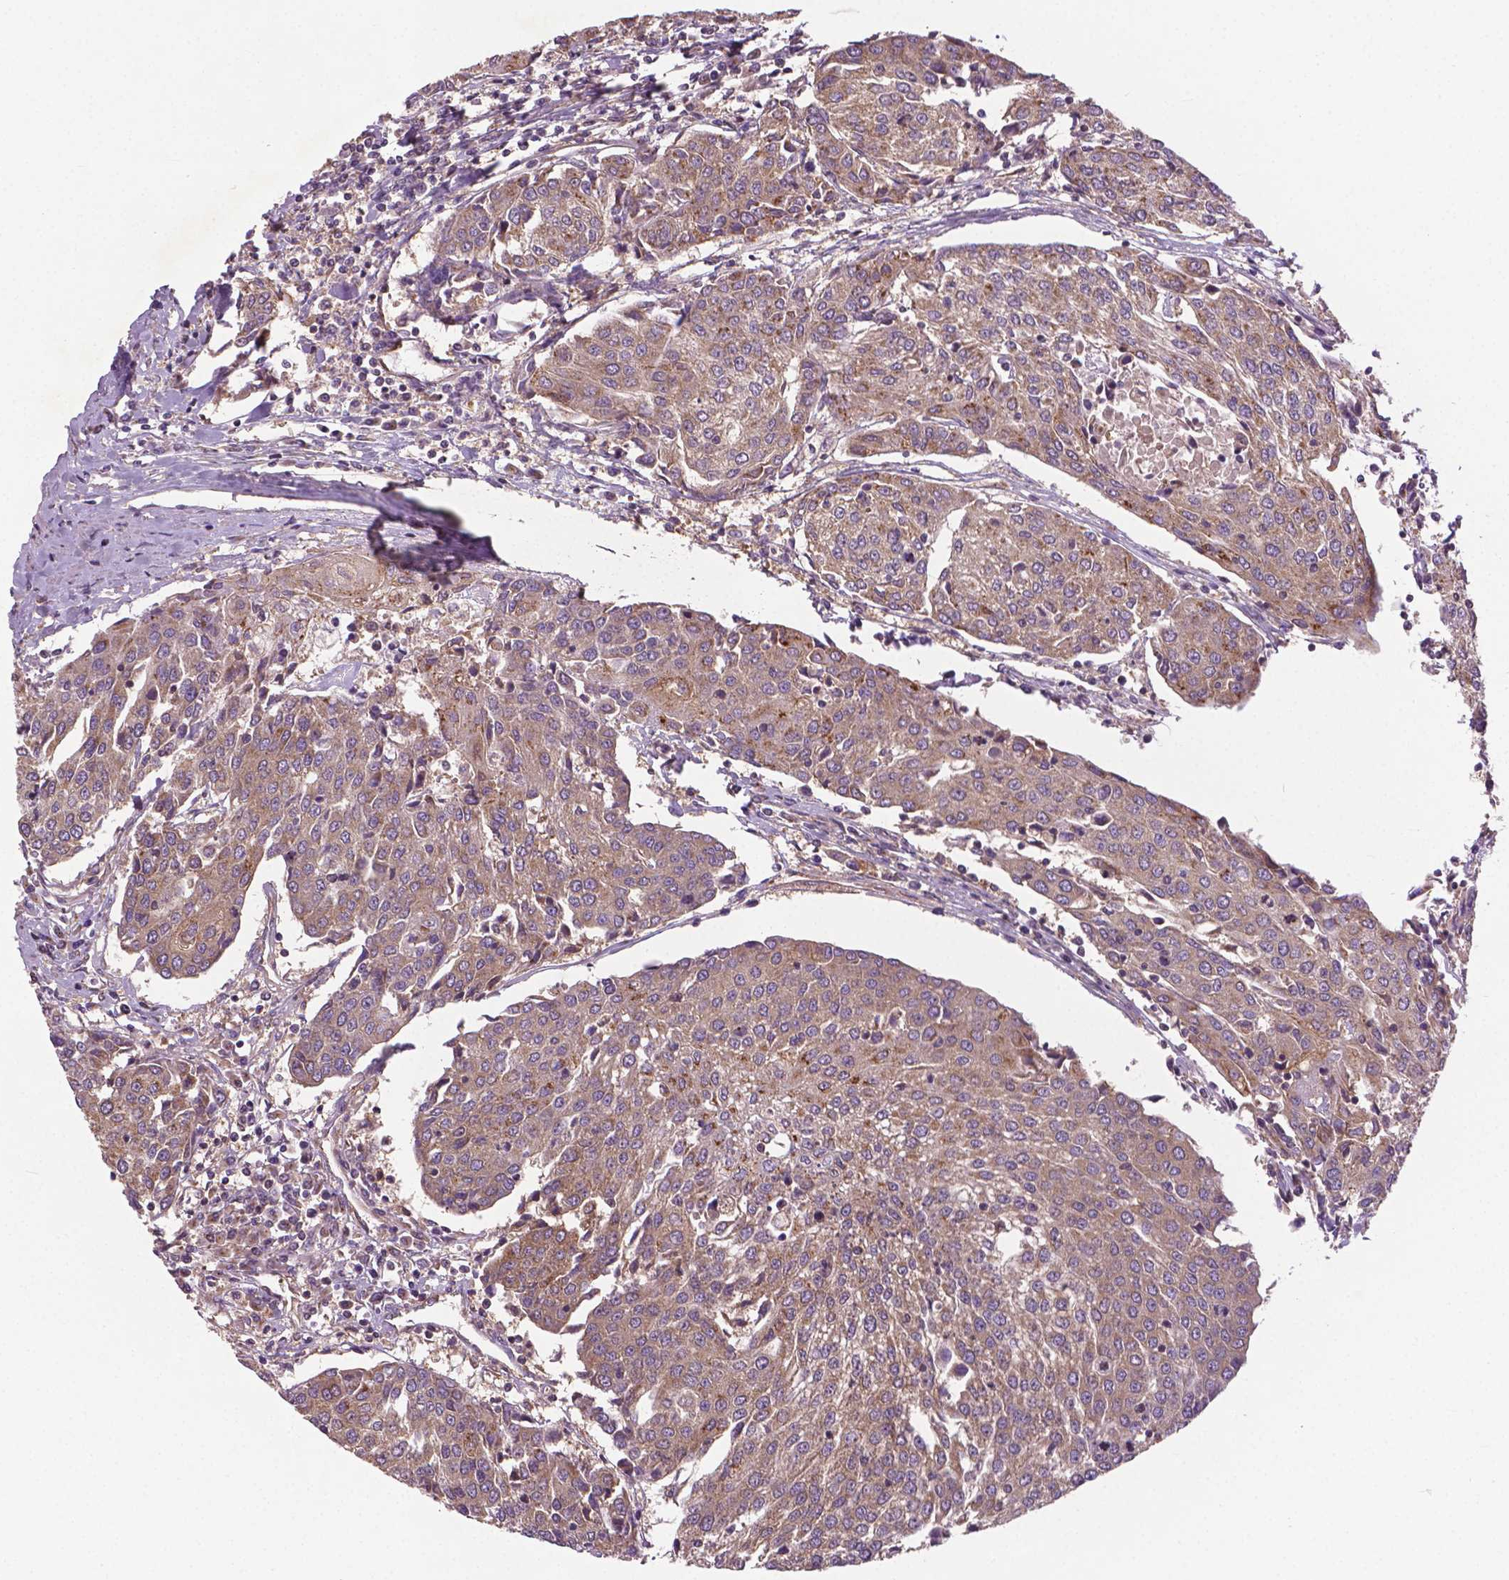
{"staining": {"intensity": "weak", "quantity": "25%-75%", "location": "cytoplasmic/membranous"}, "tissue": "urothelial cancer", "cell_type": "Tumor cells", "image_type": "cancer", "snomed": [{"axis": "morphology", "description": "Urothelial carcinoma, High grade"}, {"axis": "topography", "description": "Urinary bladder"}], "caption": "A low amount of weak cytoplasmic/membranous expression is identified in approximately 25%-75% of tumor cells in urothelial cancer tissue. (Stains: DAB in brown, nuclei in blue, Microscopy: brightfield microscopy at high magnification).", "gene": "MZT1", "patient": {"sex": "female", "age": 85}}